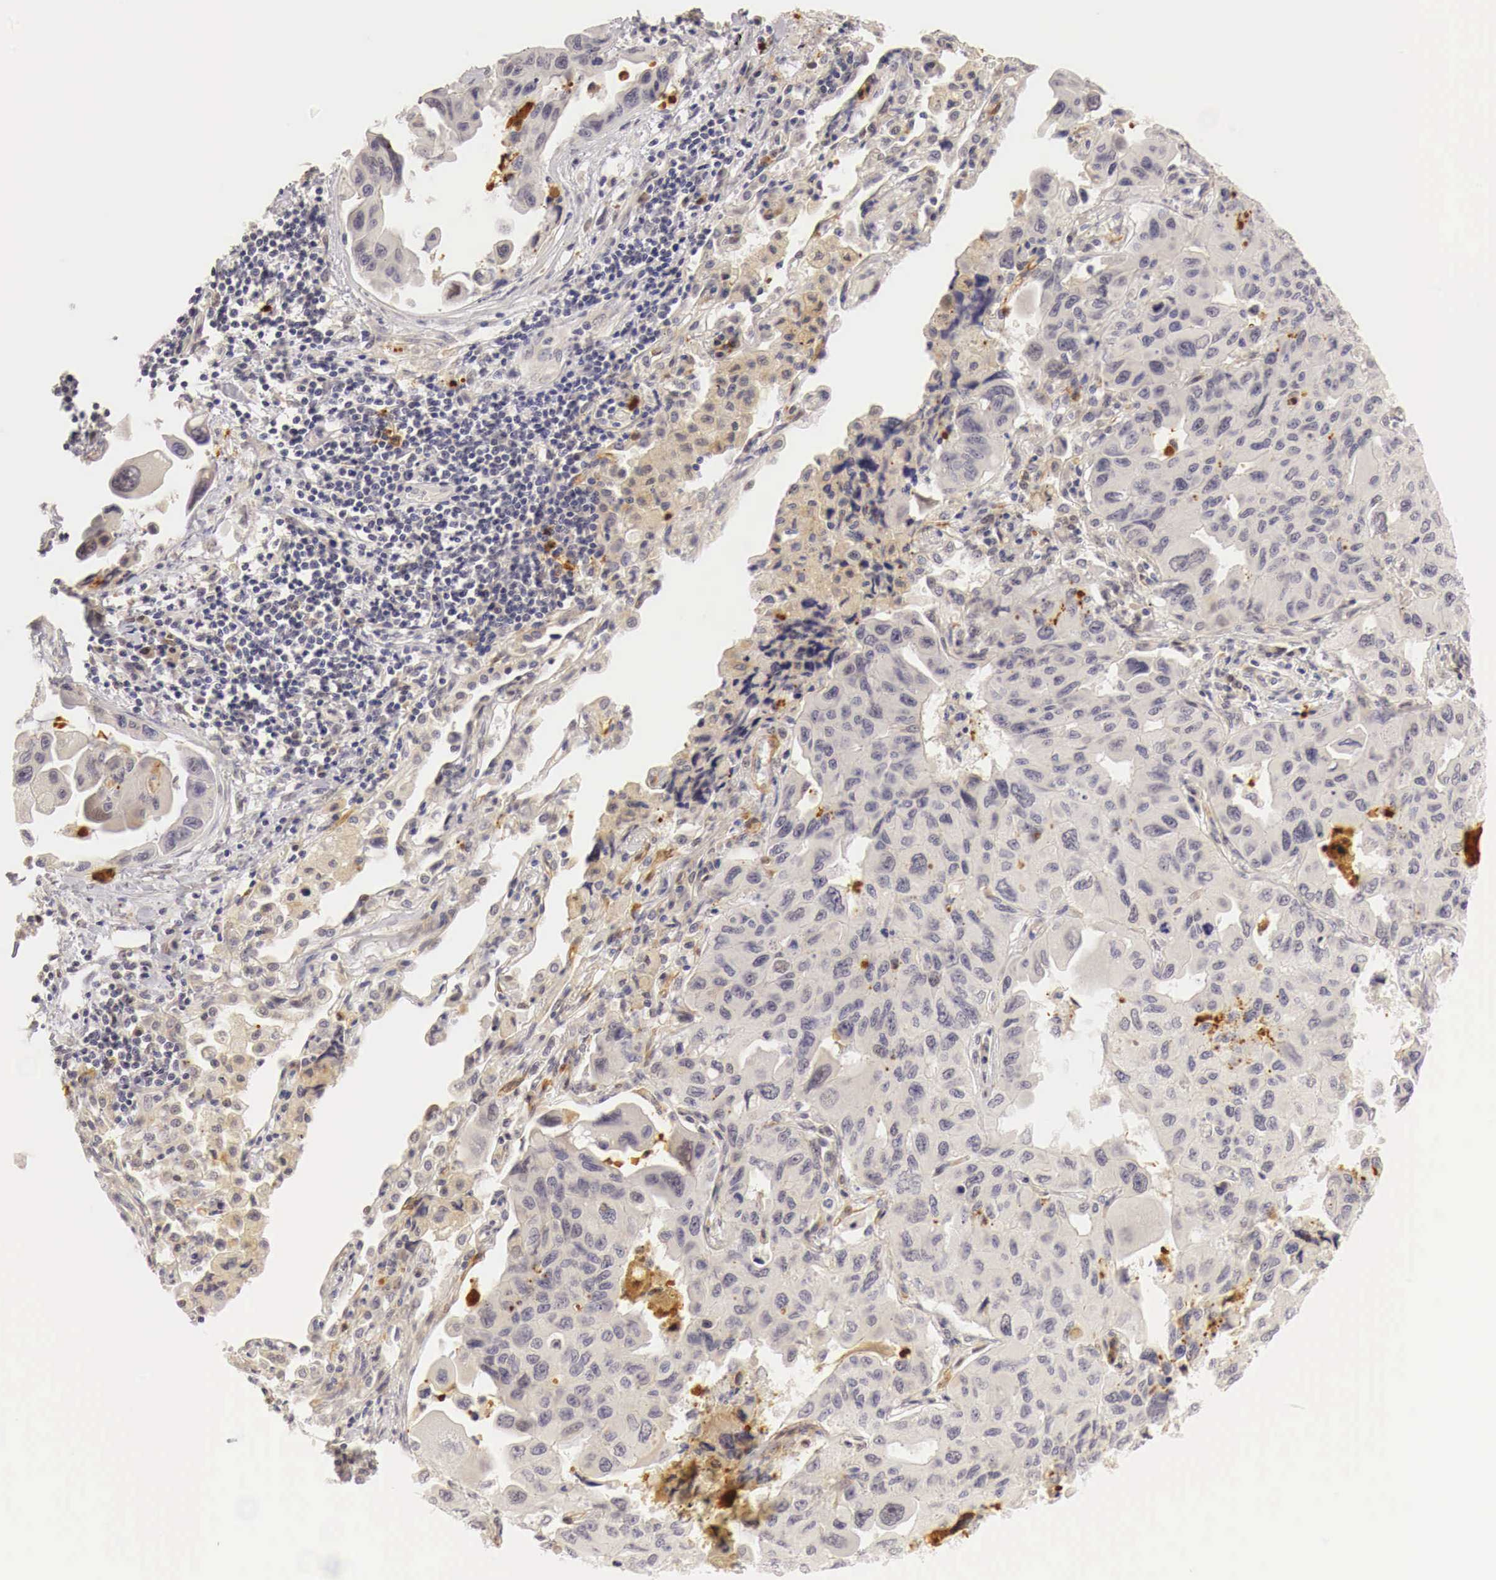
{"staining": {"intensity": "strong", "quantity": "<25%", "location": "nuclear"}, "tissue": "lung cancer", "cell_type": "Tumor cells", "image_type": "cancer", "snomed": [{"axis": "morphology", "description": "Adenocarcinoma, NOS"}, {"axis": "topography", "description": "Lung"}], "caption": "Strong nuclear staining for a protein is appreciated in about <25% of tumor cells of lung cancer (adenocarcinoma) using immunohistochemistry (IHC).", "gene": "CASP3", "patient": {"sex": "male", "age": 64}}